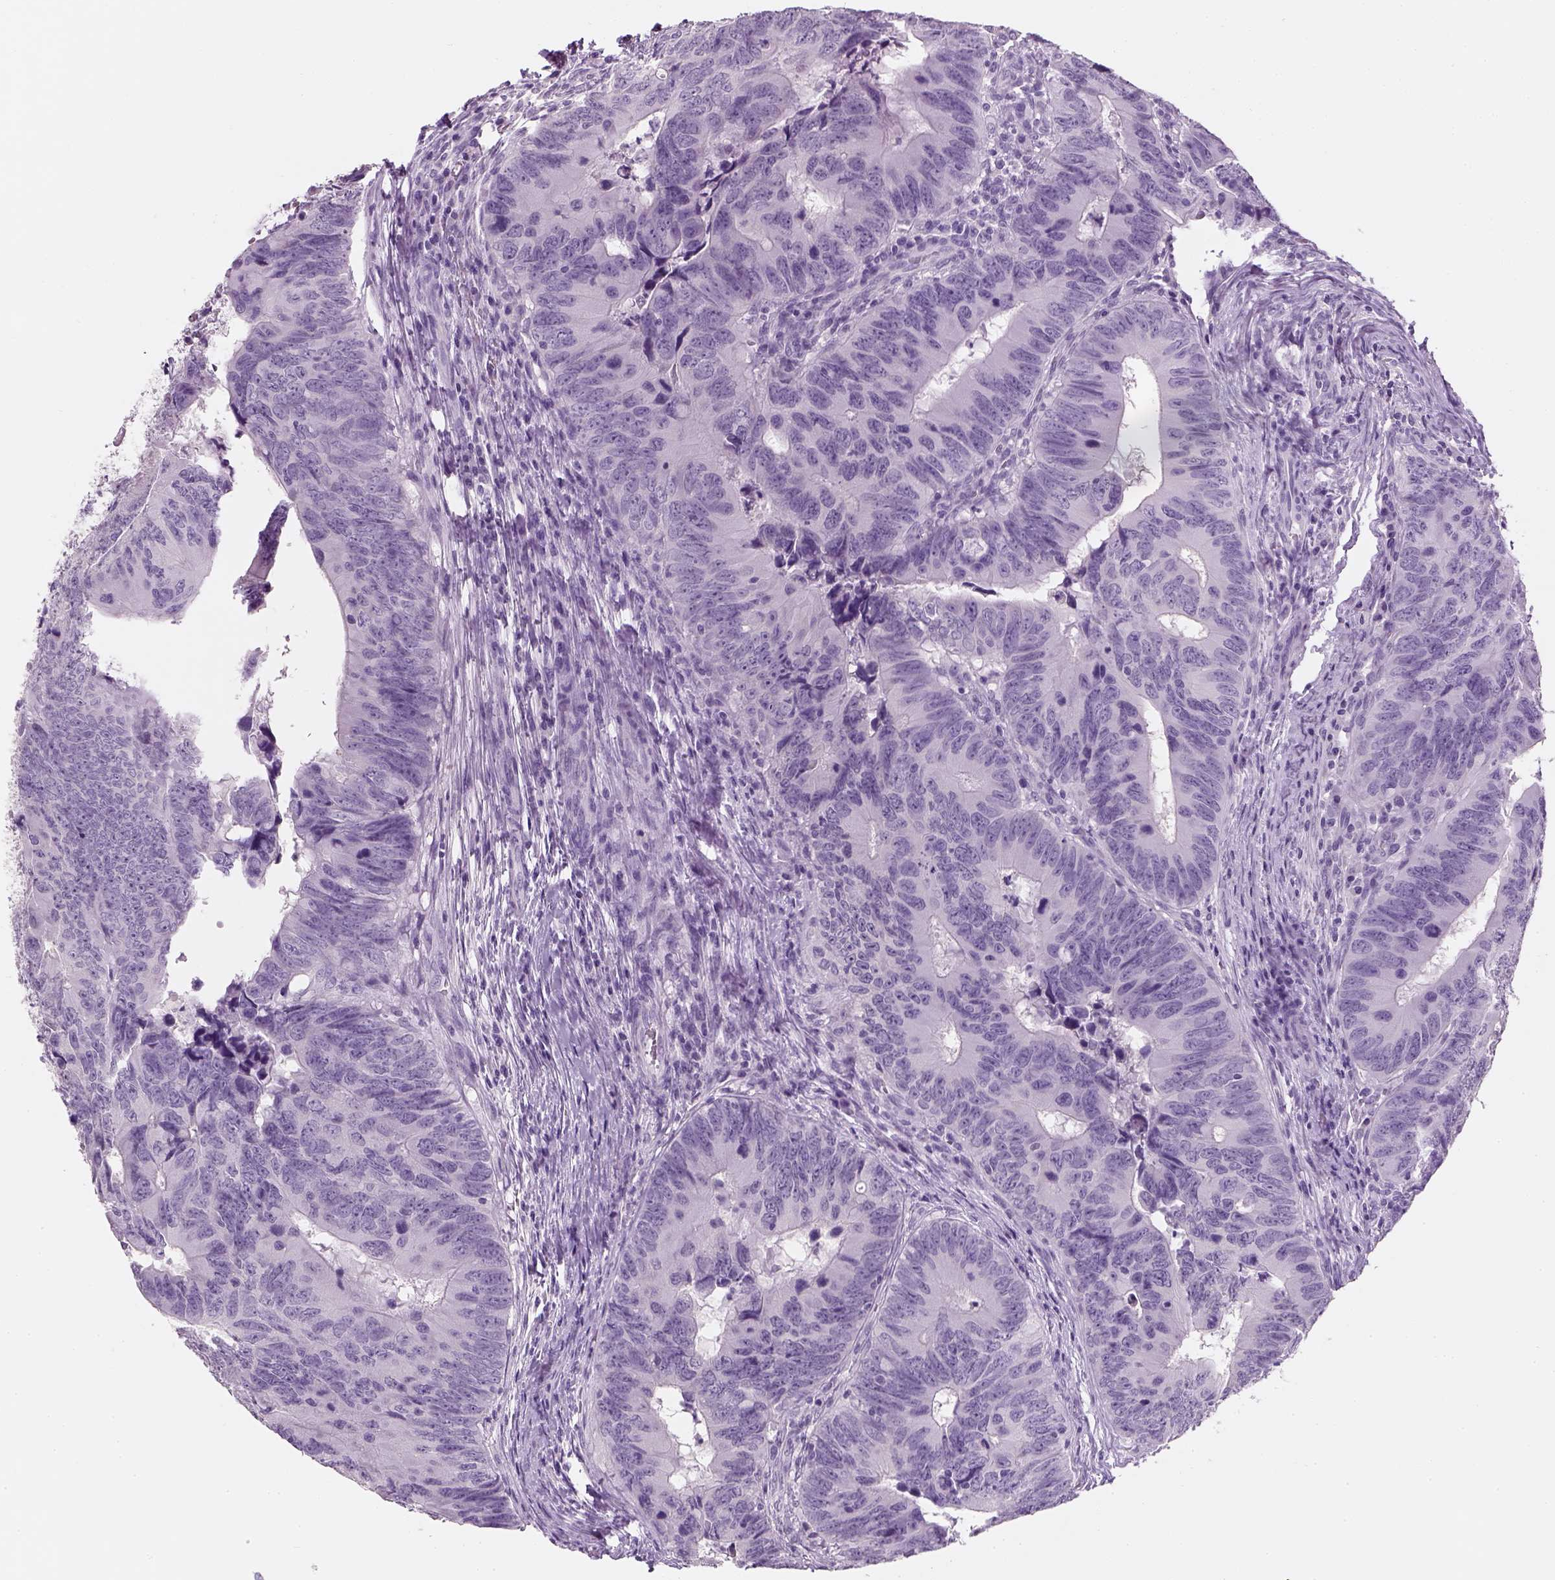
{"staining": {"intensity": "negative", "quantity": "none", "location": "none"}, "tissue": "colorectal cancer", "cell_type": "Tumor cells", "image_type": "cancer", "snomed": [{"axis": "morphology", "description": "Adenocarcinoma, NOS"}, {"axis": "topography", "description": "Colon"}], "caption": "The histopathology image demonstrates no significant positivity in tumor cells of adenocarcinoma (colorectal). The staining was performed using DAB to visualize the protein expression in brown, while the nuclei were stained in blue with hematoxylin (Magnification: 20x).", "gene": "TH", "patient": {"sex": "female", "age": 82}}